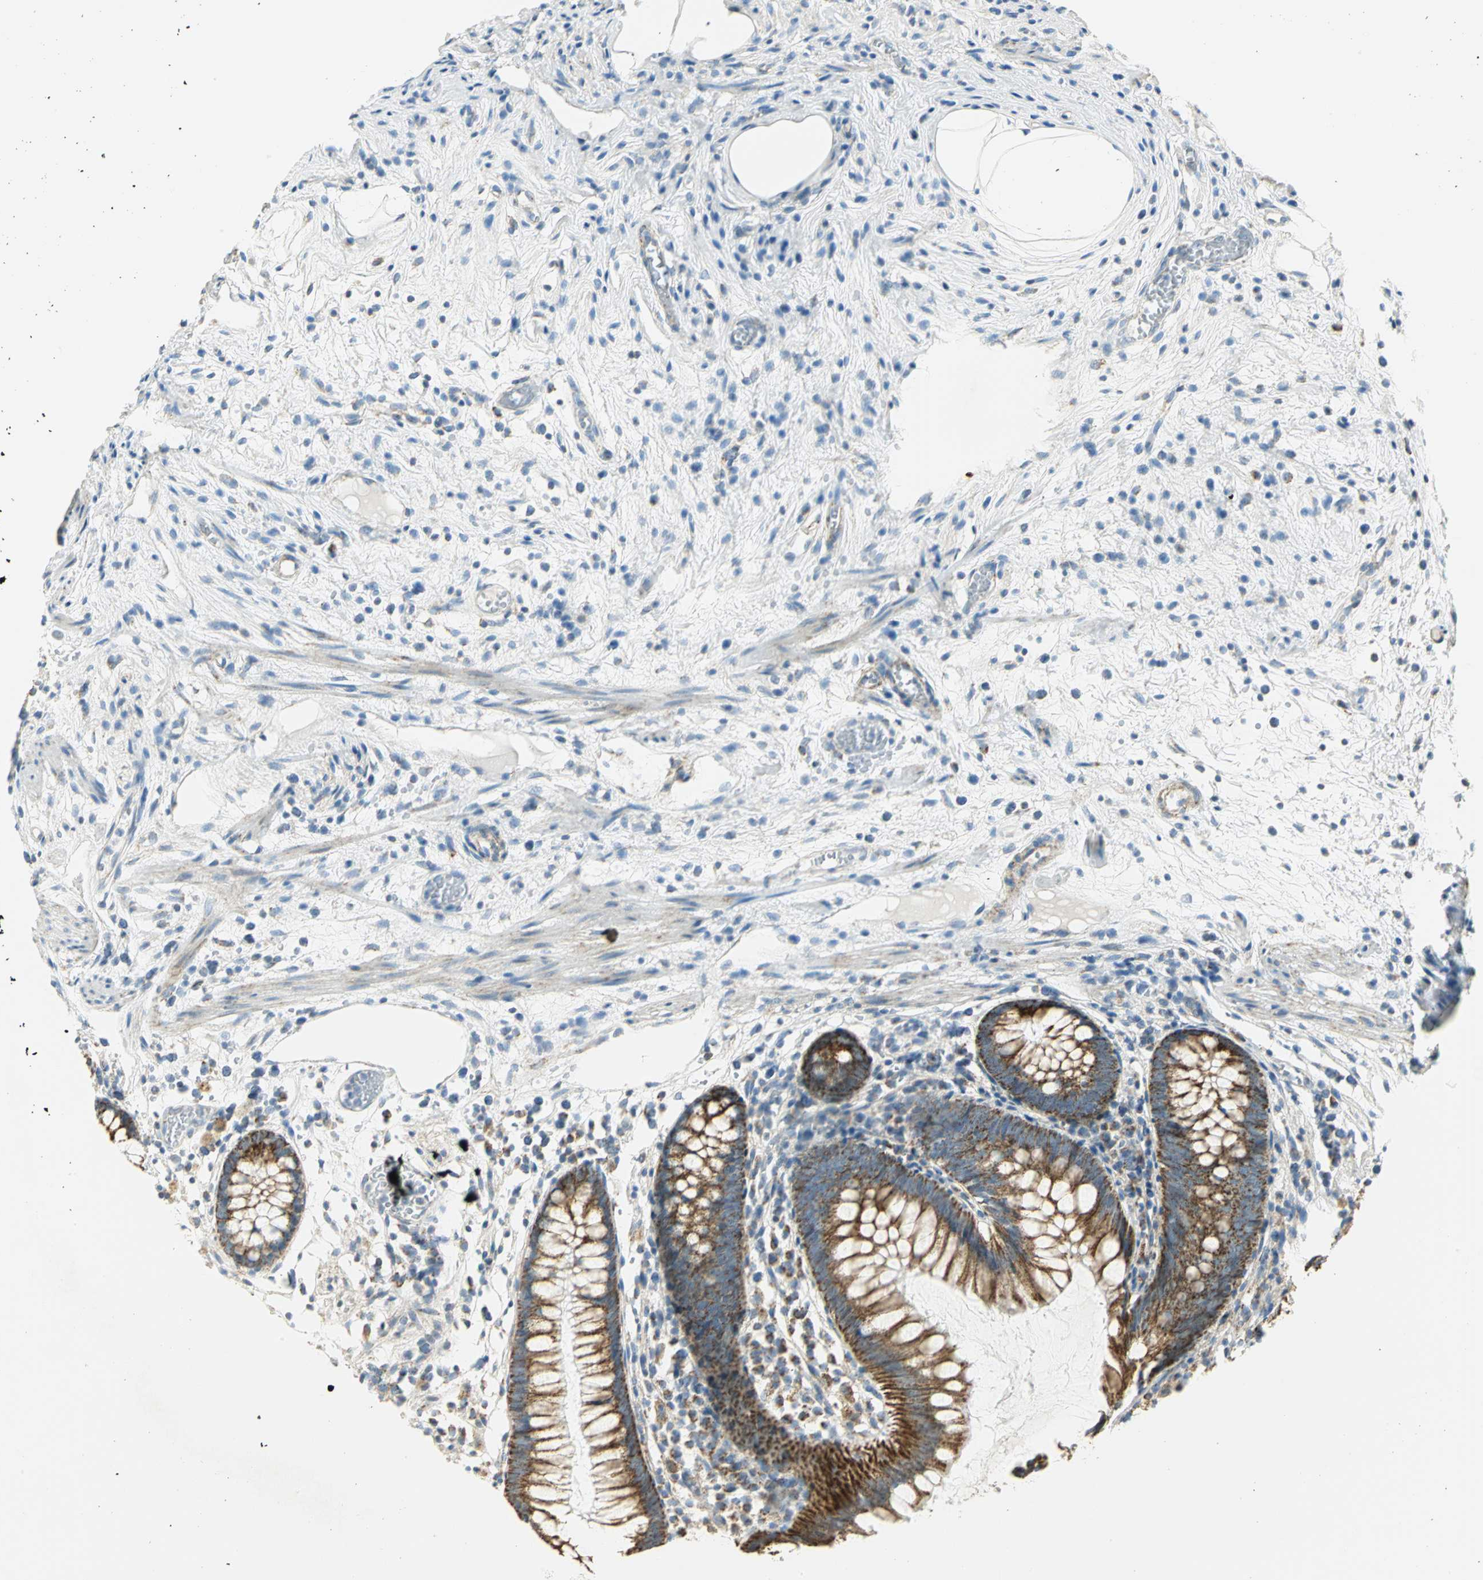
{"staining": {"intensity": "strong", "quantity": "25%-75%", "location": "cytoplasmic/membranous"}, "tissue": "appendix", "cell_type": "Glandular cells", "image_type": "normal", "snomed": [{"axis": "morphology", "description": "Normal tissue, NOS"}, {"axis": "topography", "description": "Appendix"}], "caption": "A brown stain labels strong cytoplasmic/membranous expression of a protein in glandular cells of benign appendix. Immunohistochemistry stains the protein of interest in brown and the nuclei are stained blue.", "gene": "NTRK1", "patient": {"sex": "male", "age": 38}}